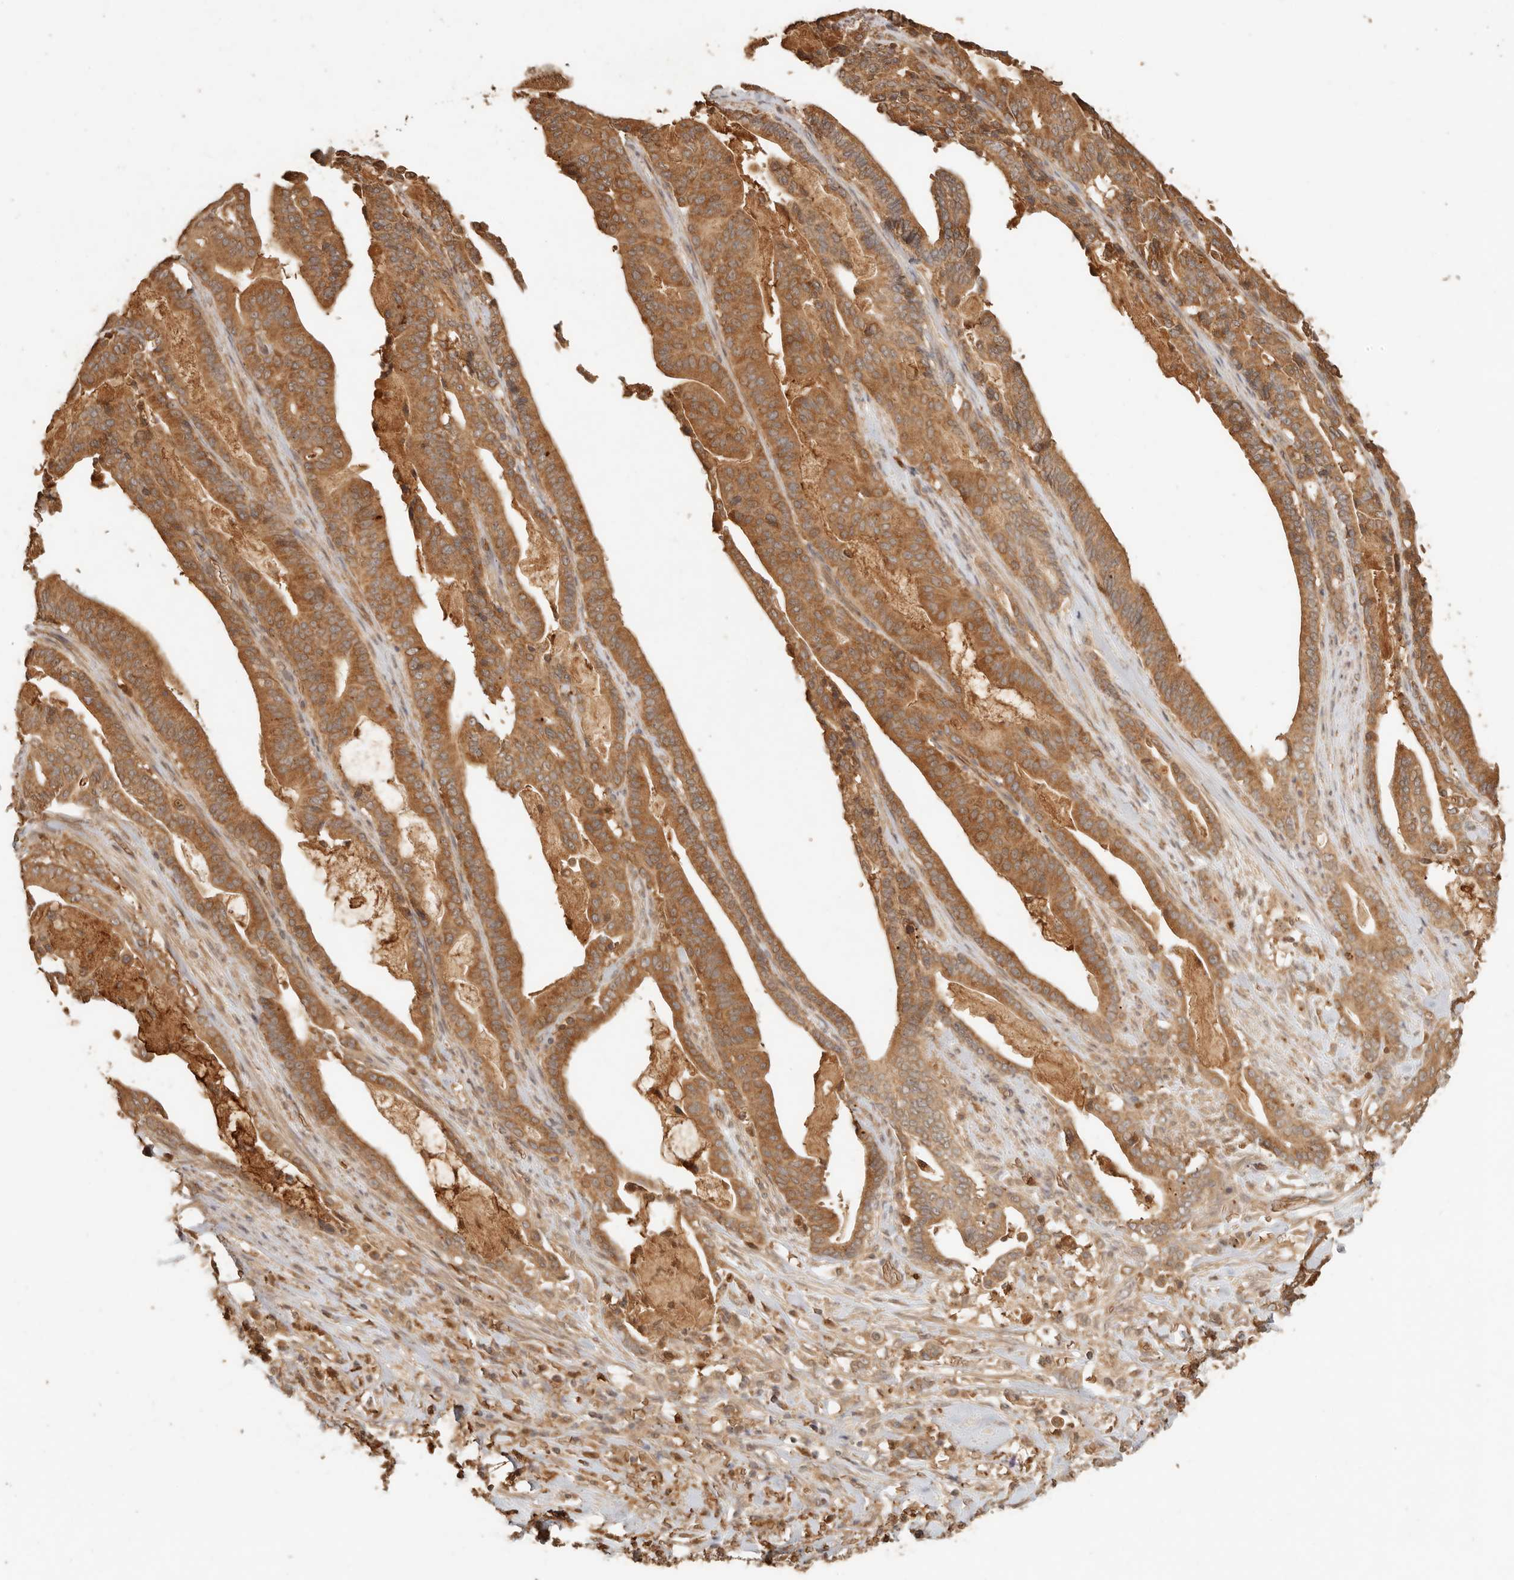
{"staining": {"intensity": "moderate", "quantity": ">75%", "location": "cytoplasmic/membranous"}, "tissue": "pancreatic cancer", "cell_type": "Tumor cells", "image_type": "cancer", "snomed": [{"axis": "morphology", "description": "Adenocarcinoma, NOS"}, {"axis": "topography", "description": "Pancreas"}], "caption": "Pancreatic cancer (adenocarcinoma) stained for a protein (brown) shows moderate cytoplasmic/membranous positive staining in approximately >75% of tumor cells.", "gene": "INTS11", "patient": {"sex": "male", "age": 63}}